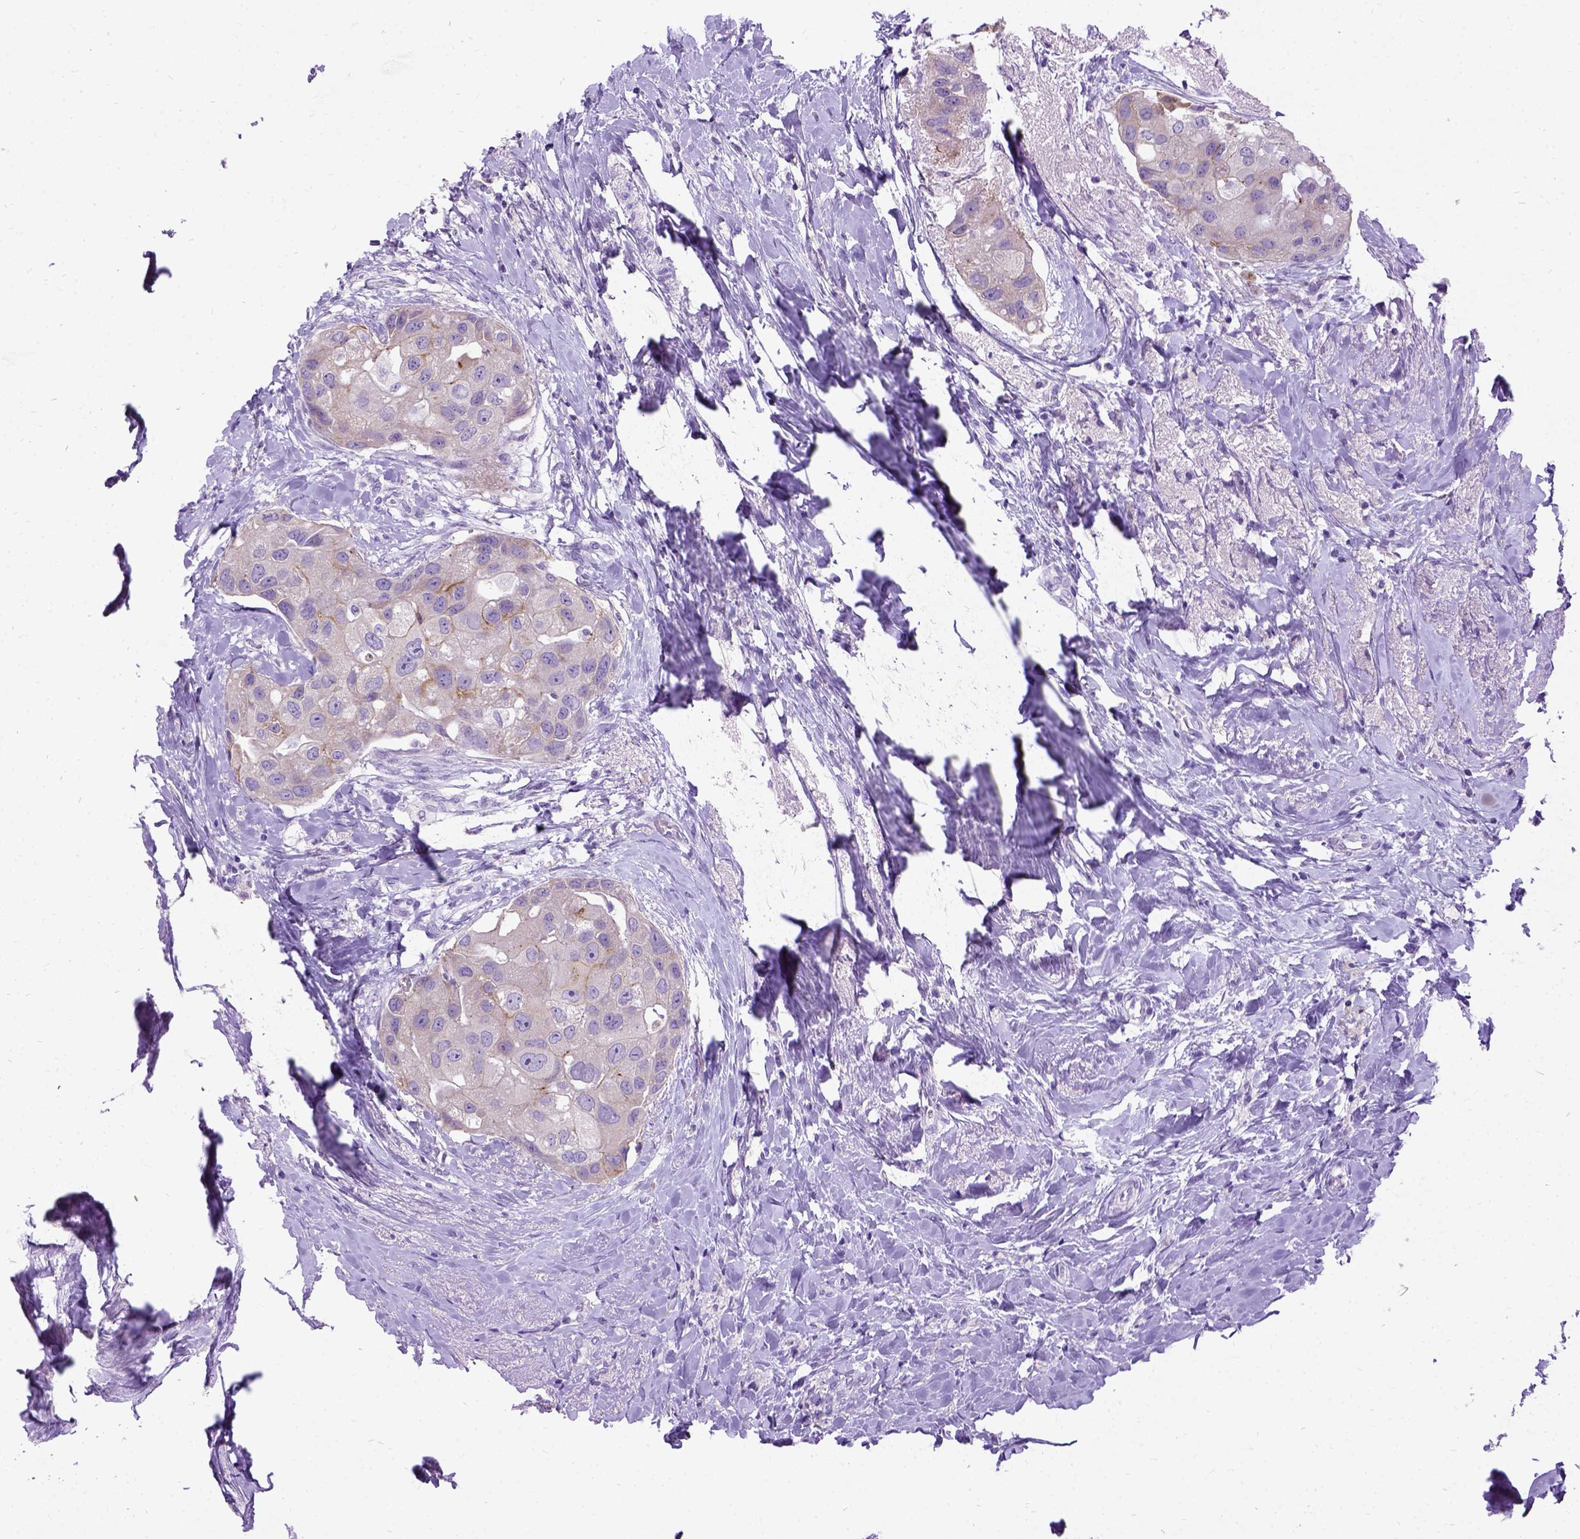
{"staining": {"intensity": "weak", "quantity": ">75%", "location": "cytoplasmic/membranous"}, "tissue": "breast cancer", "cell_type": "Tumor cells", "image_type": "cancer", "snomed": [{"axis": "morphology", "description": "Duct carcinoma"}, {"axis": "topography", "description": "Breast"}], "caption": "Weak cytoplasmic/membranous staining for a protein is seen in approximately >75% of tumor cells of infiltrating ductal carcinoma (breast) using immunohistochemistry (IHC).", "gene": "NEUROD4", "patient": {"sex": "female", "age": 43}}